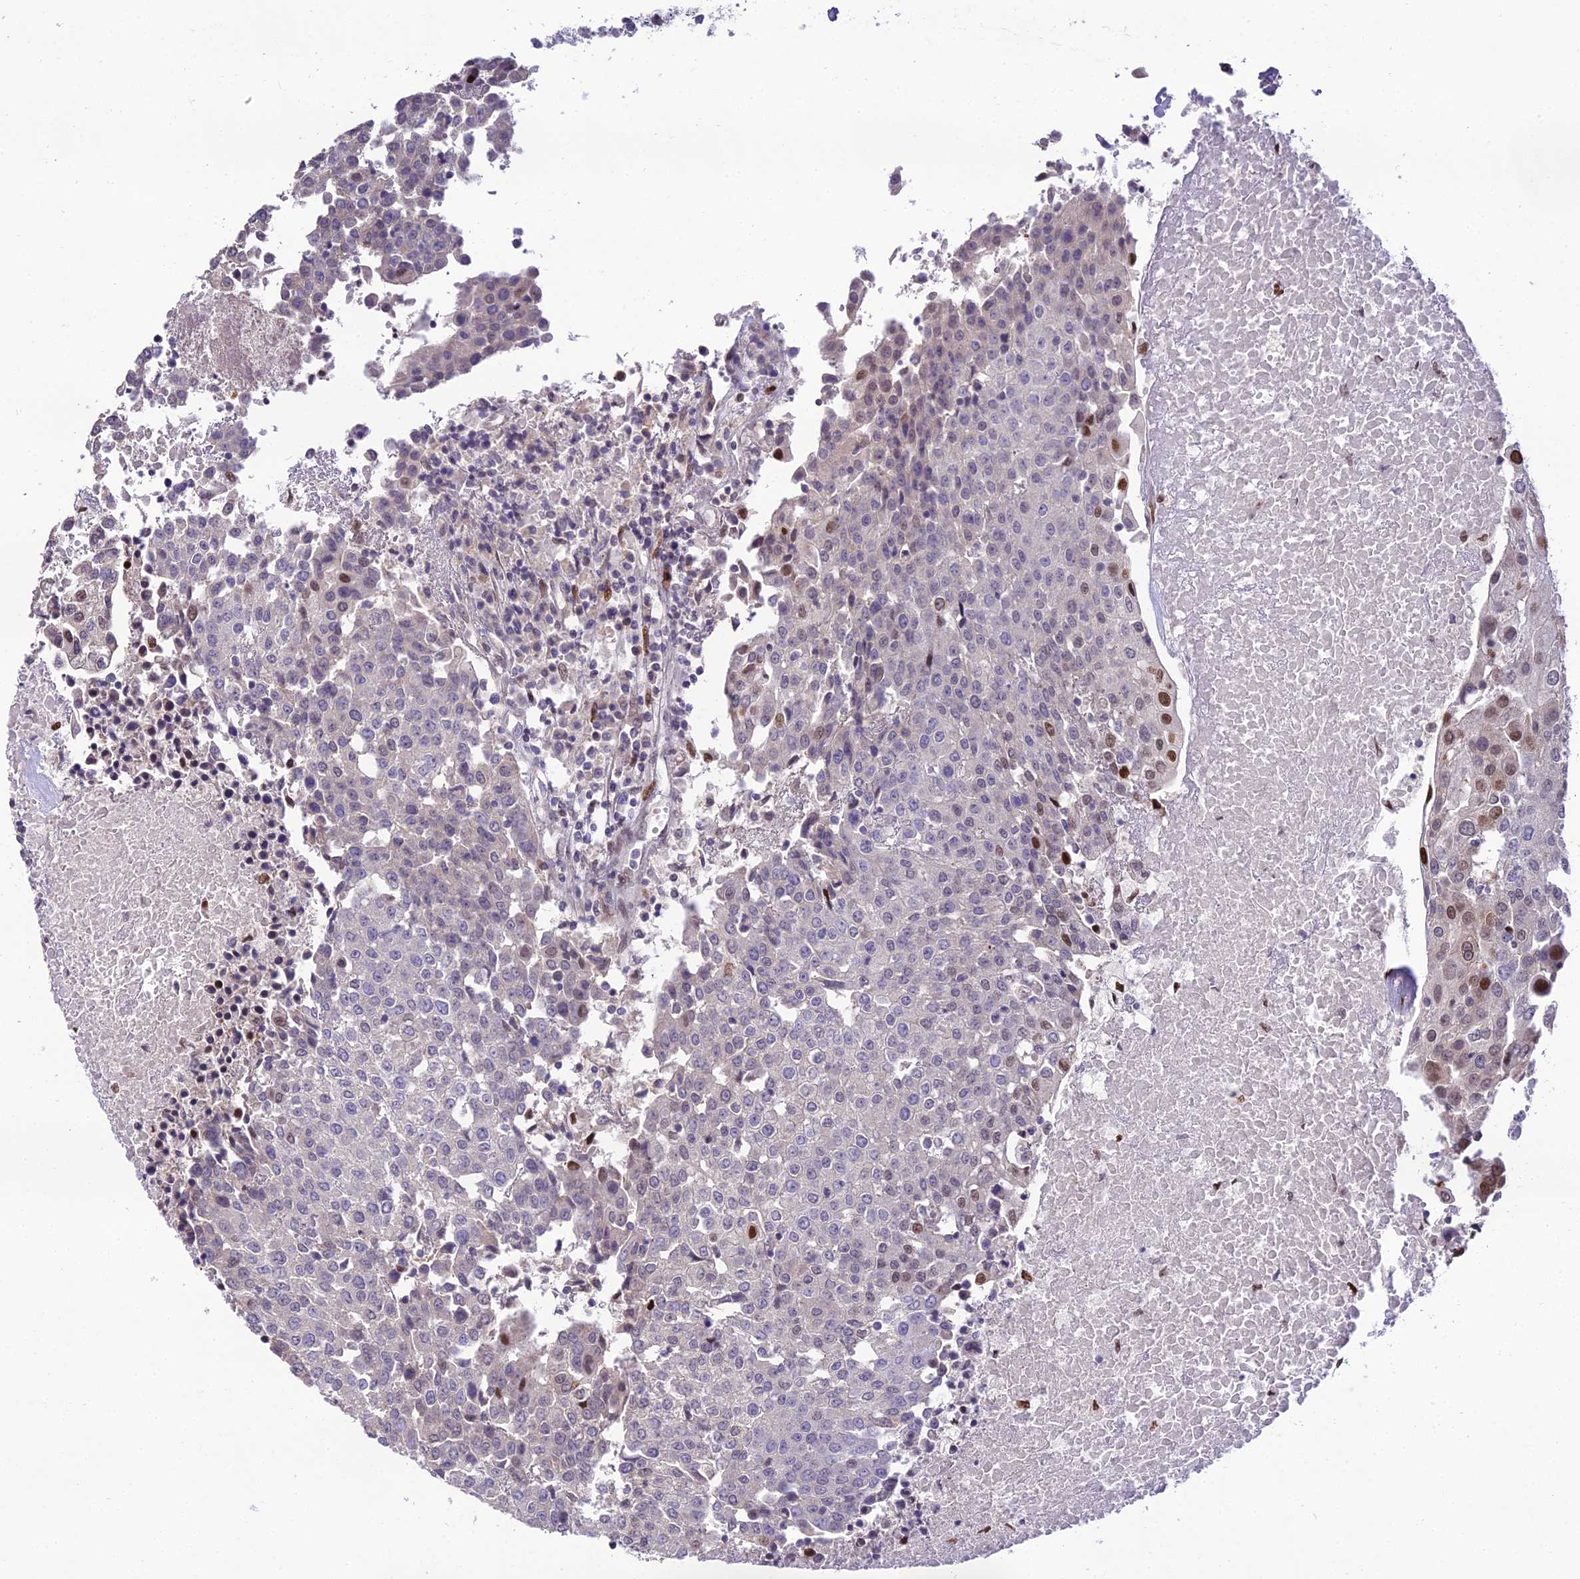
{"staining": {"intensity": "negative", "quantity": "none", "location": "none"}, "tissue": "urothelial cancer", "cell_type": "Tumor cells", "image_type": "cancer", "snomed": [{"axis": "morphology", "description": "Urothelial carcinoma, High grade"}, {"axis": "topography", "description": "Urinary bladder"}], "caption": "Tumor cells are negative for brown protein staining in urothelial cancer. (Stains: DAB (3,3'-diaminobenzidine) IHC with hematoxylin counter stain, Microscopy: brightfield microscopy at high magnification).", "gene": "ZNF707", "patient": {"sex": "female", "age": 85}}